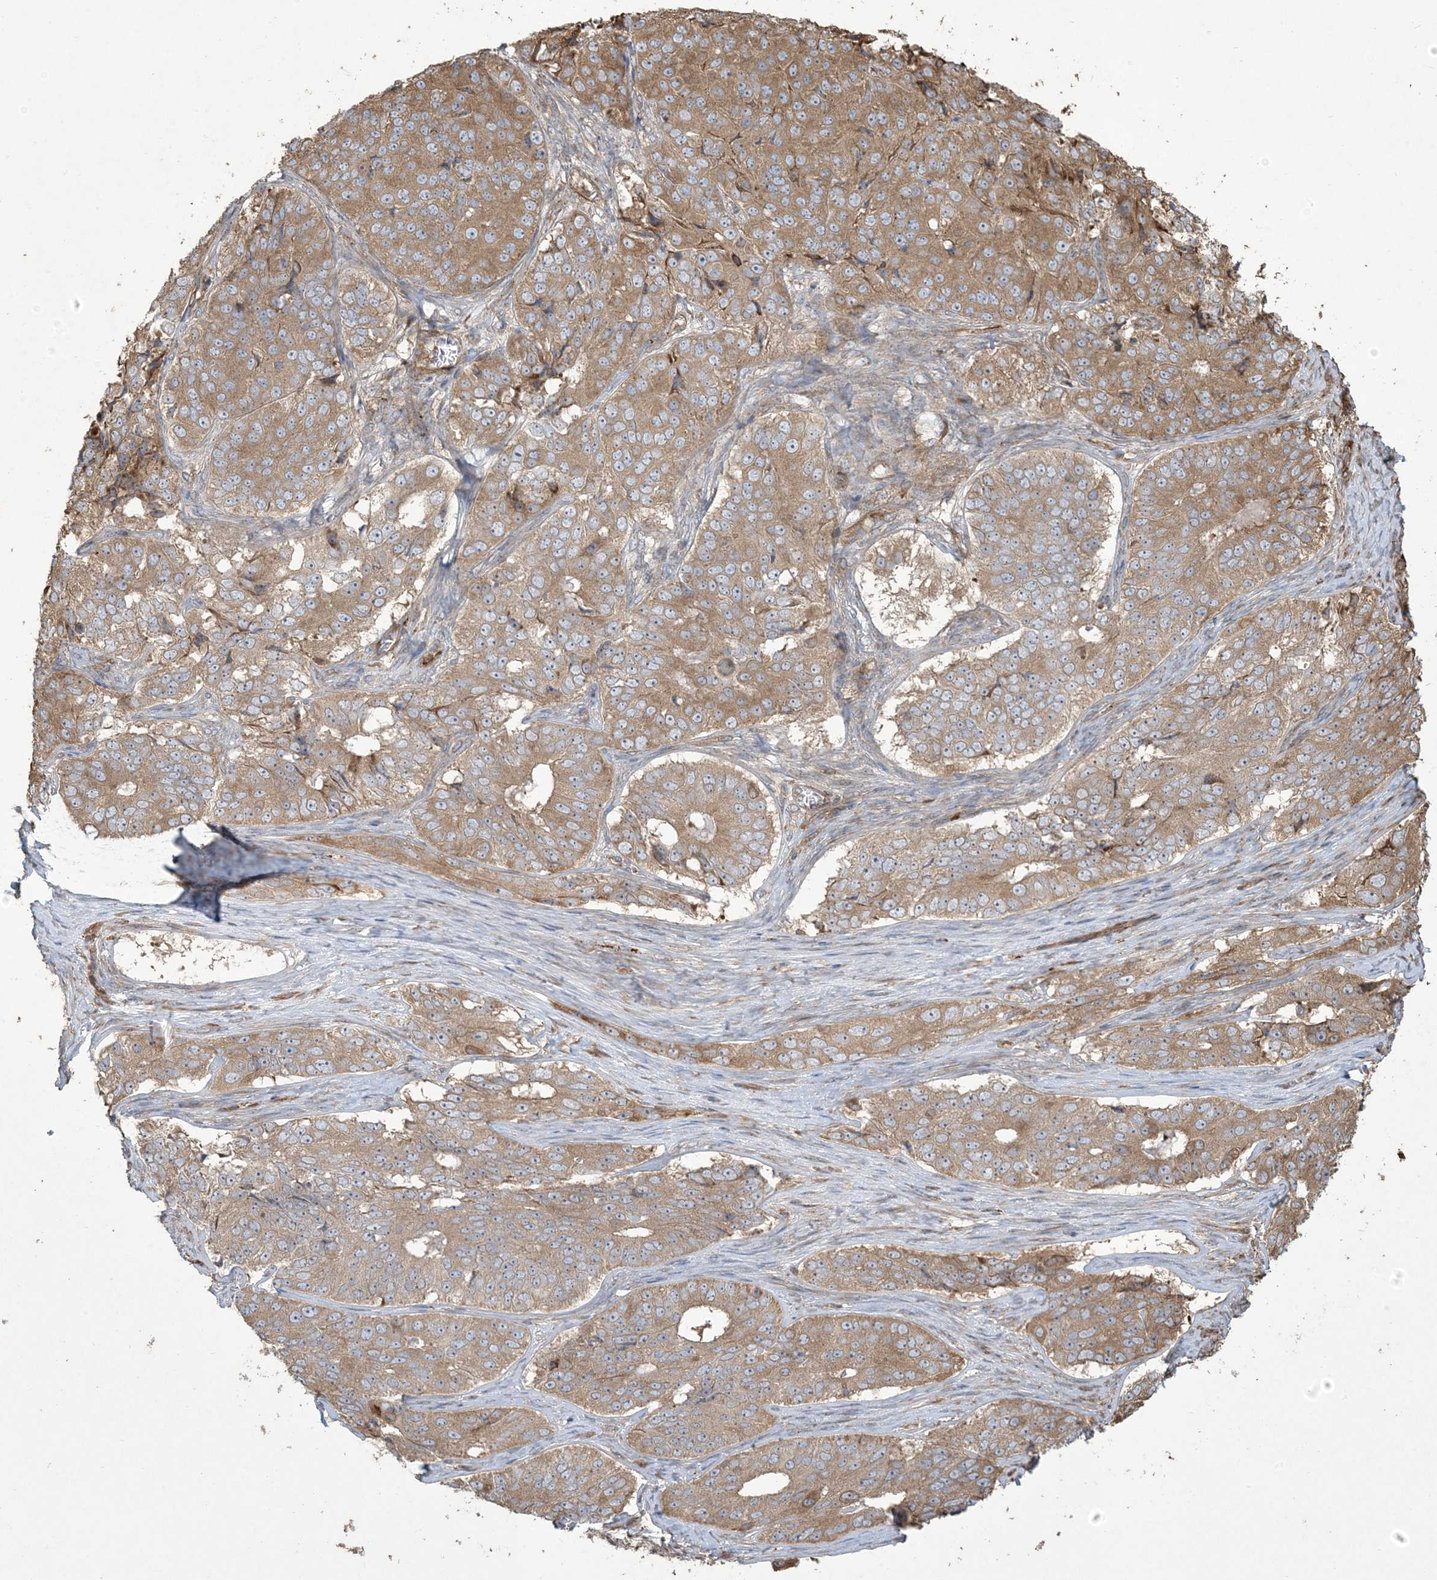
{"staining": {"intensity": "moderate", "quantity": ">75%", "location": "cytoplasmic/membranous"}, "tissue": "ovarian cancer", "cell_type": "Tumor cells", "image_type": "cancer", "snomed": [{"axis": "morphology", "description": "Carcinoma, endometroid"}, {"axis": "topography", "description": "Ovary"}], "caption": "Moderate cytoplasmic/membranous protein expression is identified in approximately >75% of tumor cells in ovarian cancer (endometroid carcinoma).", "gene": "KLHL18", "patient": {"sex": "female", "age": 51}}